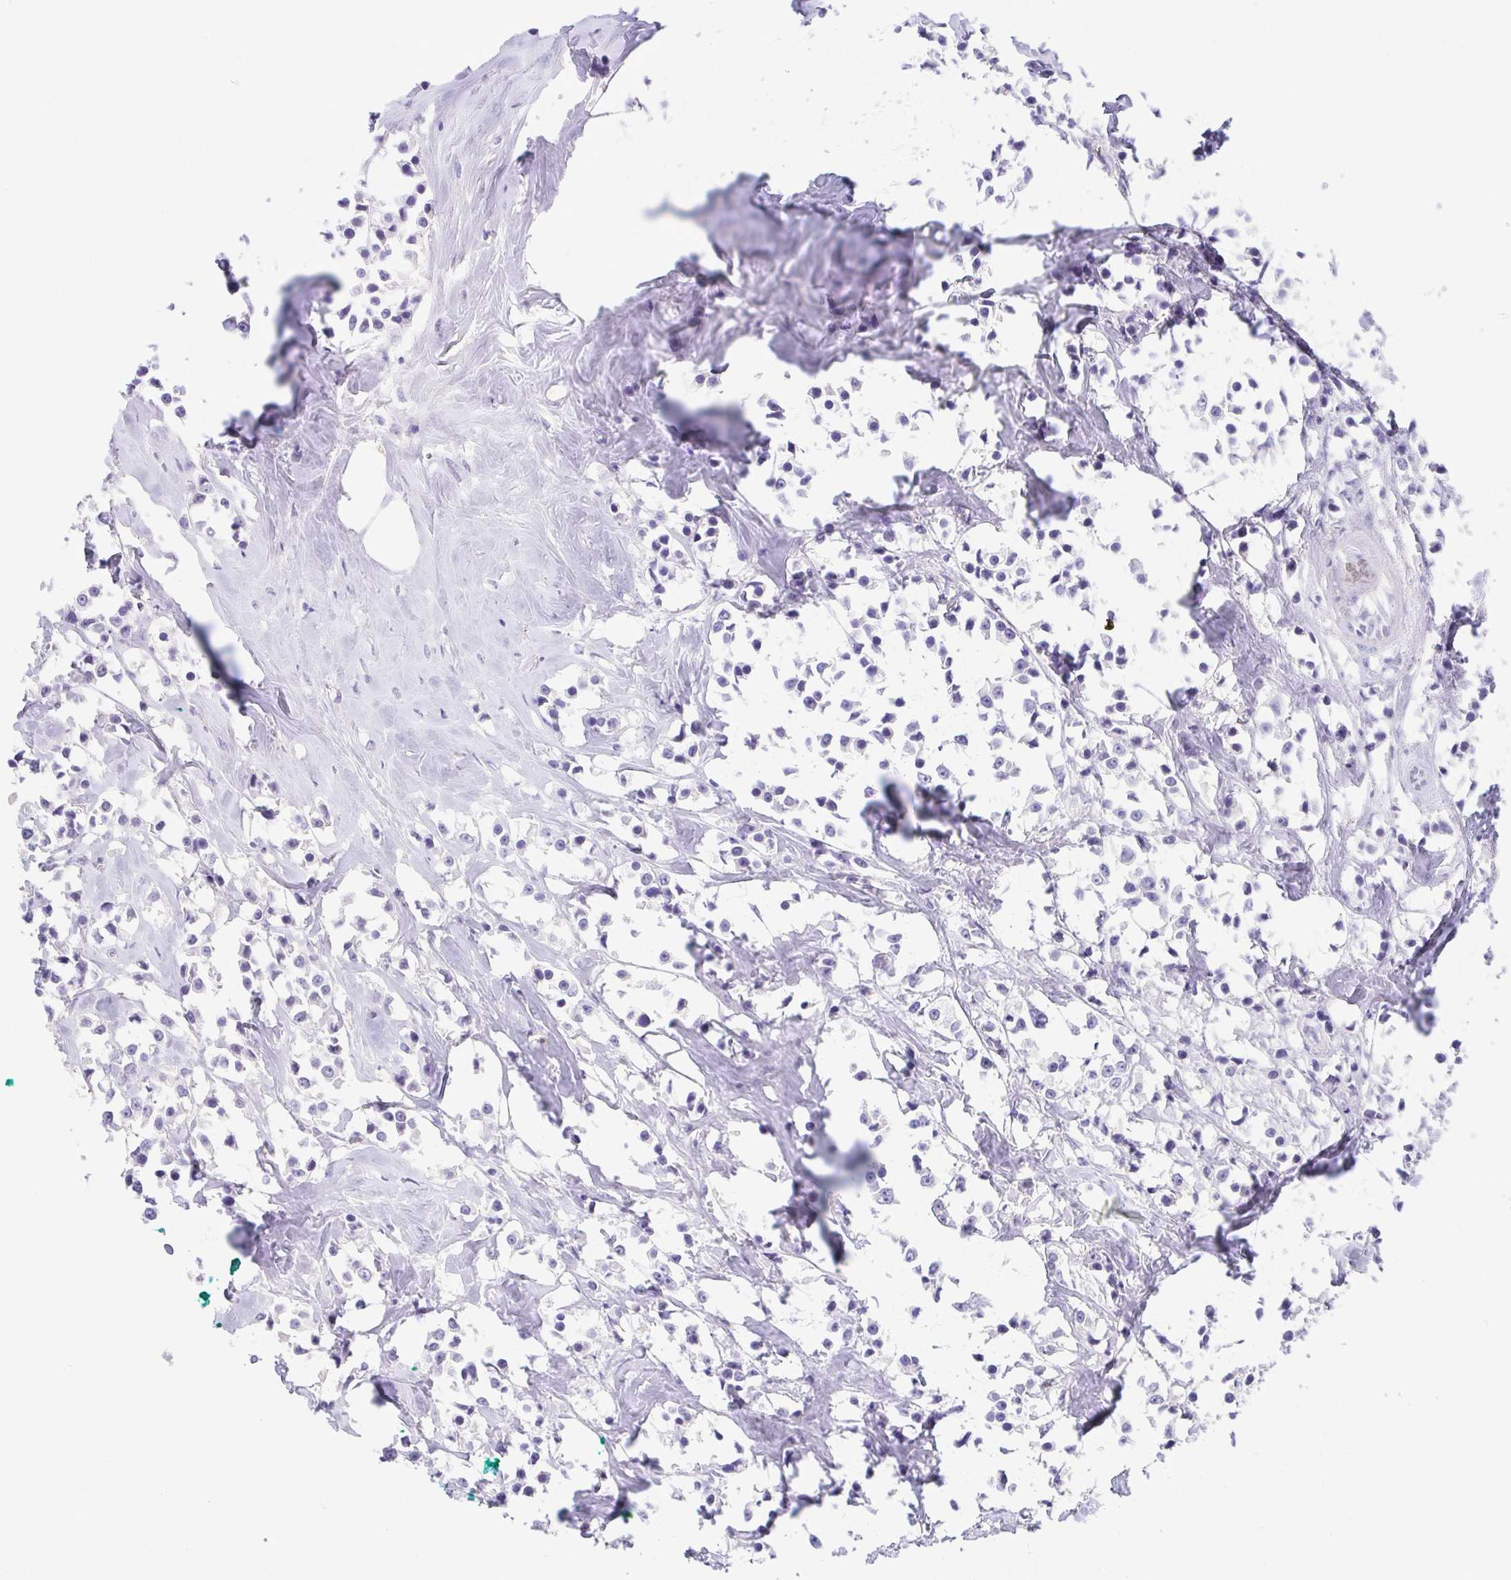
{"staining": {"intensity": "negative", "quantity": "none", "location": "none"}, "tissue": "breast cancer", "cell_type": "Tumor cells", "image_type": "cancer", "snomed": [{"axis": "morphology", "description": "Duct carcinoma"}, {"axis": "topography", "description": "Breast"}], "caption": "An image of human invasive ductal carcinoma (breast) is negative for staining in tumor cells.", "gene": "HAPLN2", "patient": {"sex": "female", "age": 80}}